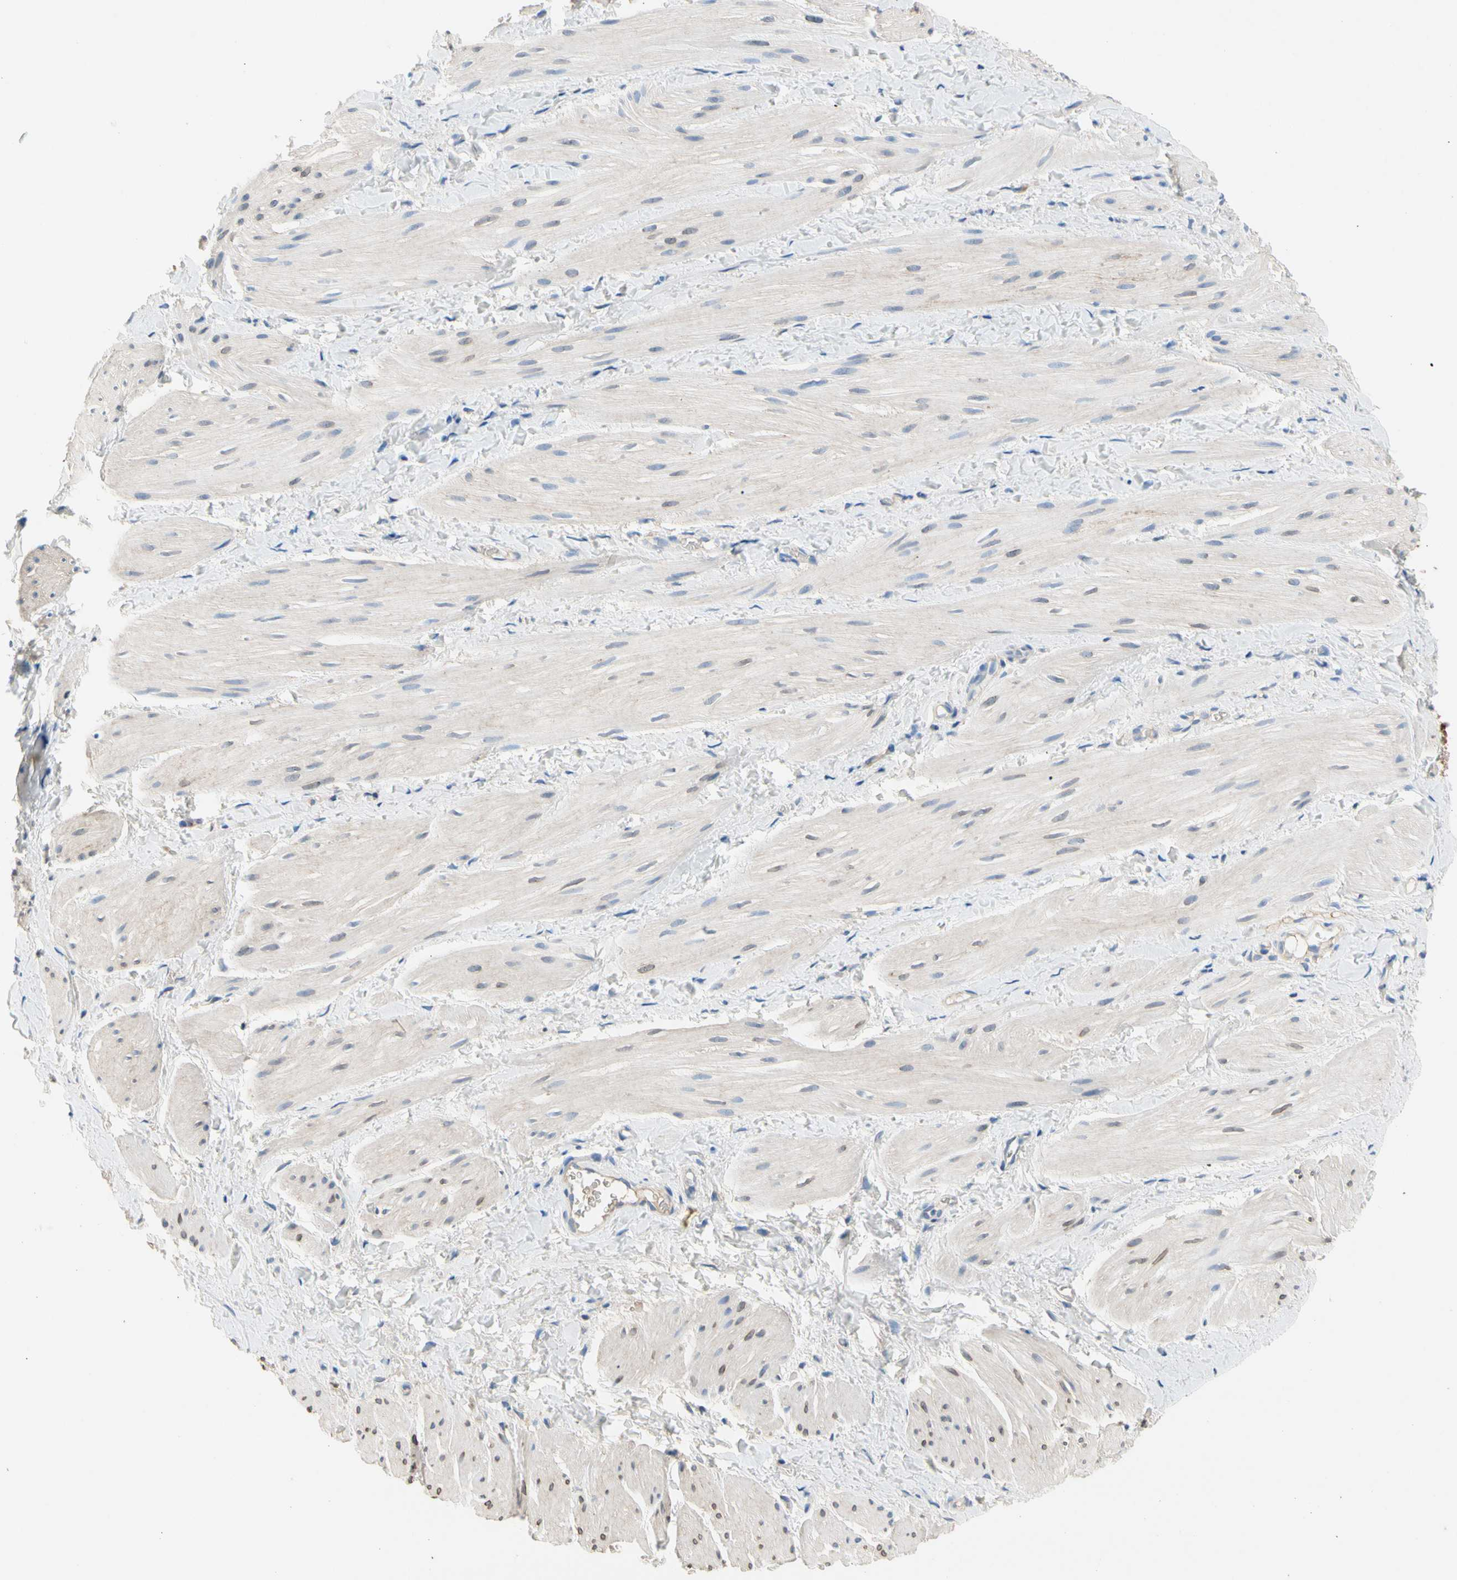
{"staining": {"intensity": "weak", "quantity": "<25%", "location": "cytoplasmic/membranous"}, "tissue": "smooth muscle", "cell_type": "Smooth muscle cells", "image_type": "normal", "snomed": [{"axis": "morphology", "description": "Normal tissue, NOS"}, {"axis": "topography", "description": "Smooth muscle"}], "caption": "Smooth muscle cells show no significant protein positivity in benign smooth muscle.", "gene": "CA14", "patient": {"sex": "male", "age": 16}}